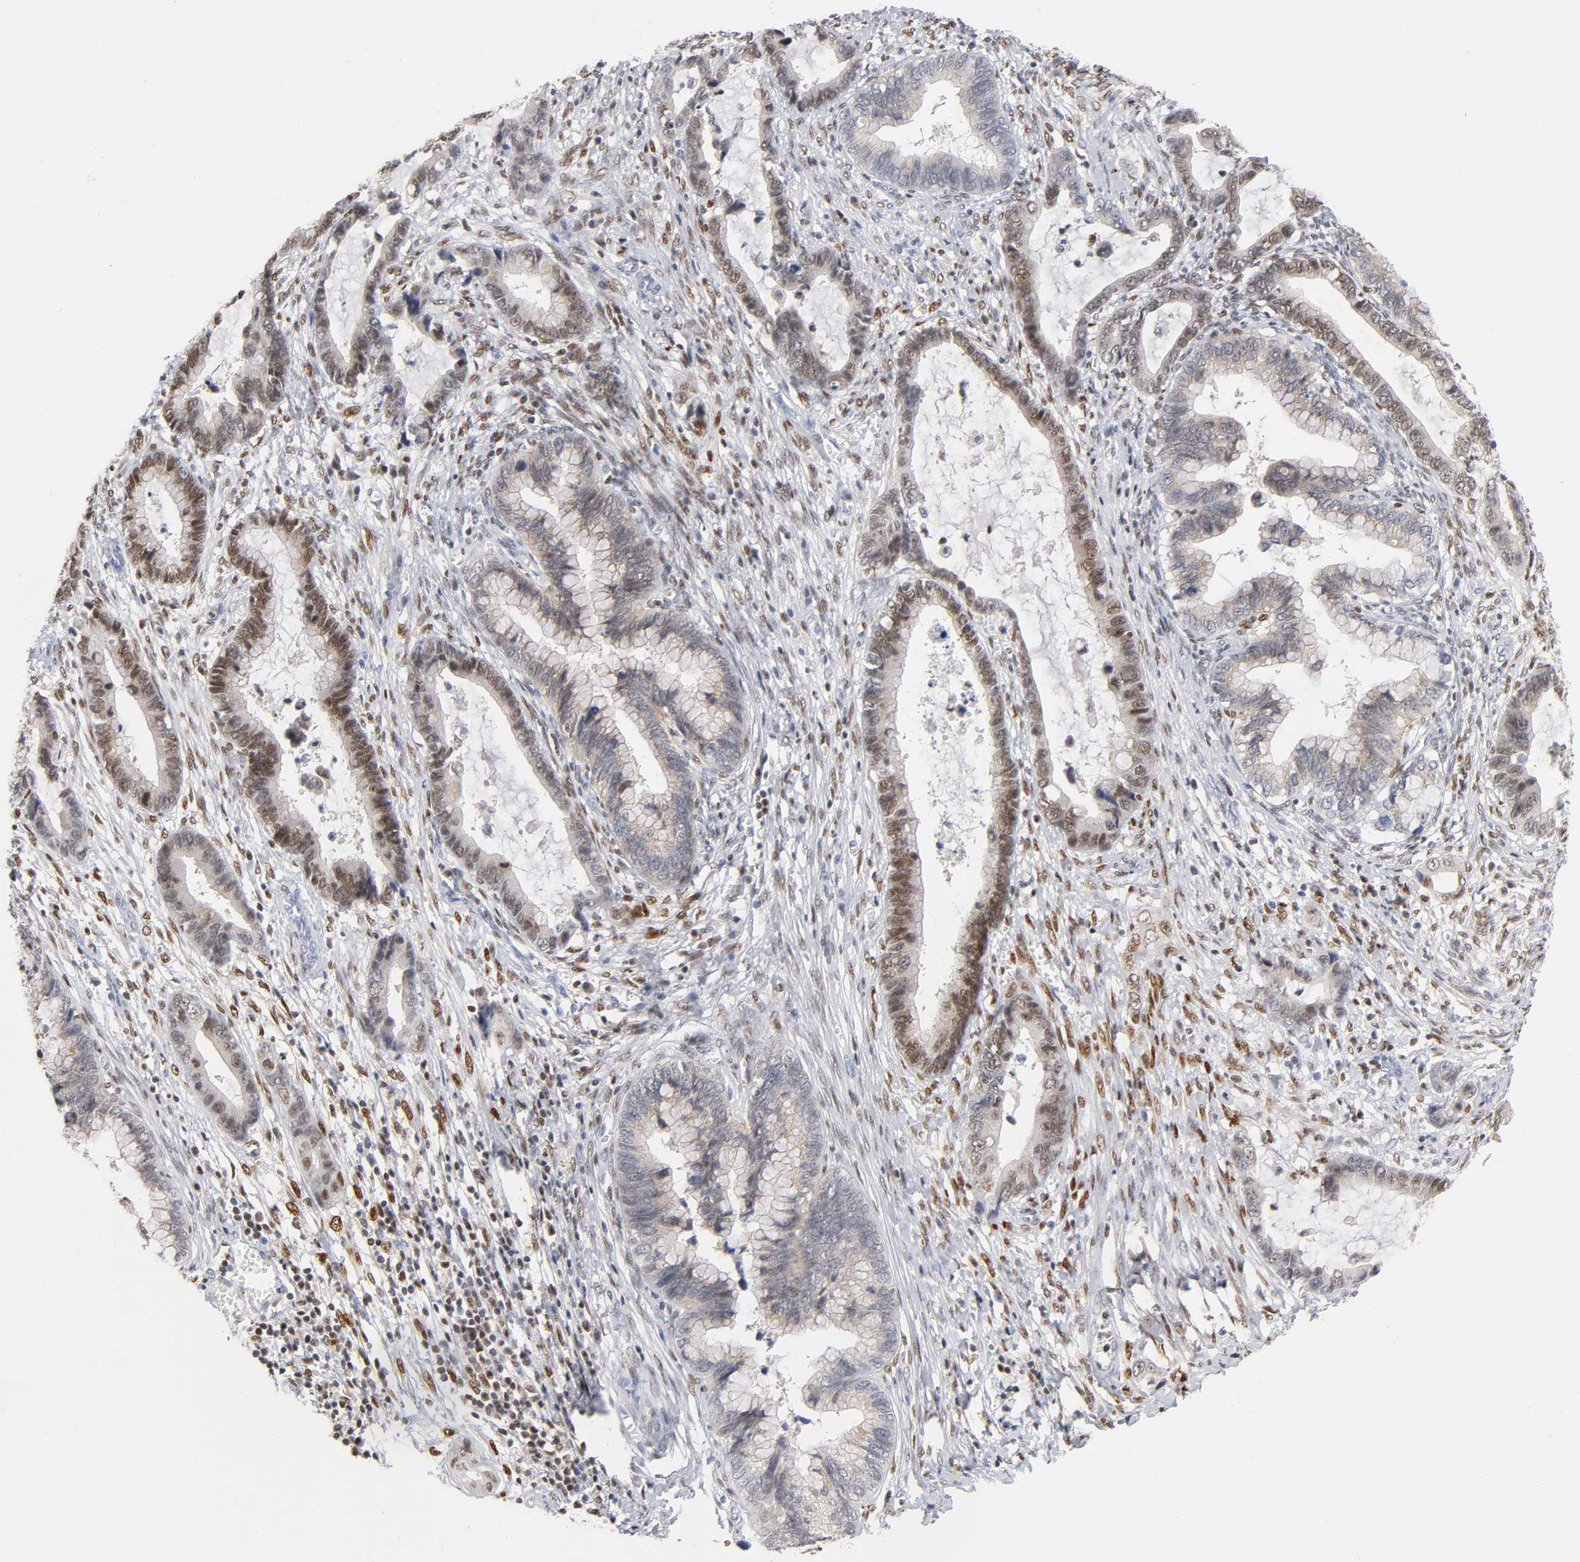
{"staining": {"intensity": "moderate", "quantity": "25%-75%", "location": "nuclear"}, "tissue": "cervical cancer", "cell_type": "Tumor cells", "image_type": "cancer", "snomed": [{"axis": "morphology", "description": "Adenocarcinoma, NOS"}, {"axis": "topography", "description": "Cervix"}], "caption": "This is a histology image of immunohistochemistry staining of adenocarcinoma (cervical), which shows moderate expression in the nuclear of tumor cells.", "gene": "RUNX1", "patient": {"sex": "female", "age": 44}}